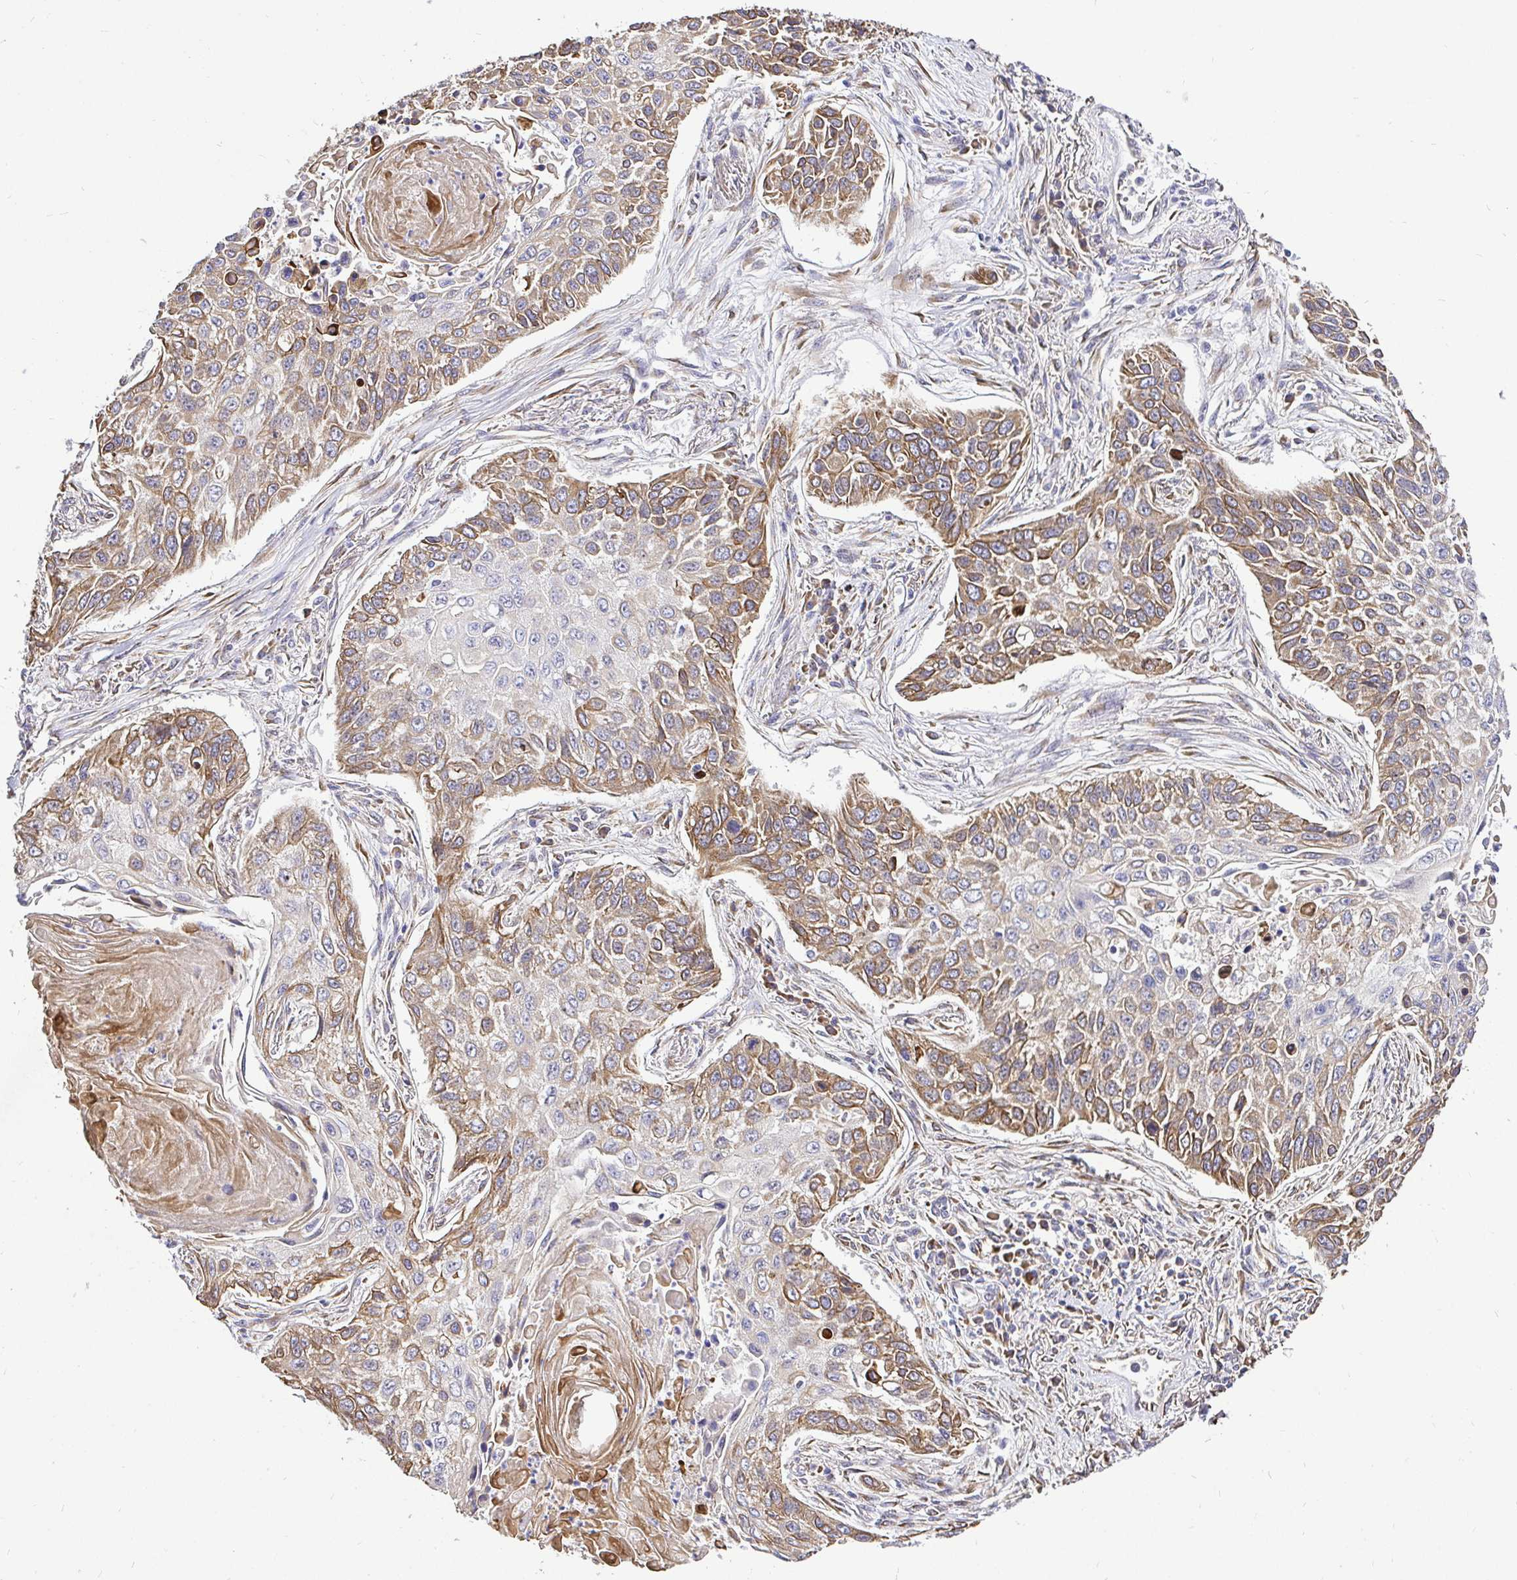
{"staining": {"intensity": "moderate", "quantity": "25%-75%", "location": "cytoplasmic/membranous"}, "tissue": "lung cancer", "cell_type": "Tumor cells", "image_type": "cancer", "snomed": [{"axis": "morphology", "description": "Squamous cell carcinoma, NOS"}, {"axis": "topography", "description": "Lung"}], "caption": "Brown immunohistochemical staining in human lung cancer shows moderate cytoplasmic/membranous expression in about 25%-75% of tumor cells. The staining was performed using DAB (3,3'-diaminobenzidine) to visualize the protein expression in brown, while the nuclei were stained in blue with hematoxylin (Magnification: 20x).", "gene": "CCDC122", "patient": {"sex": "male", "age": 75}}